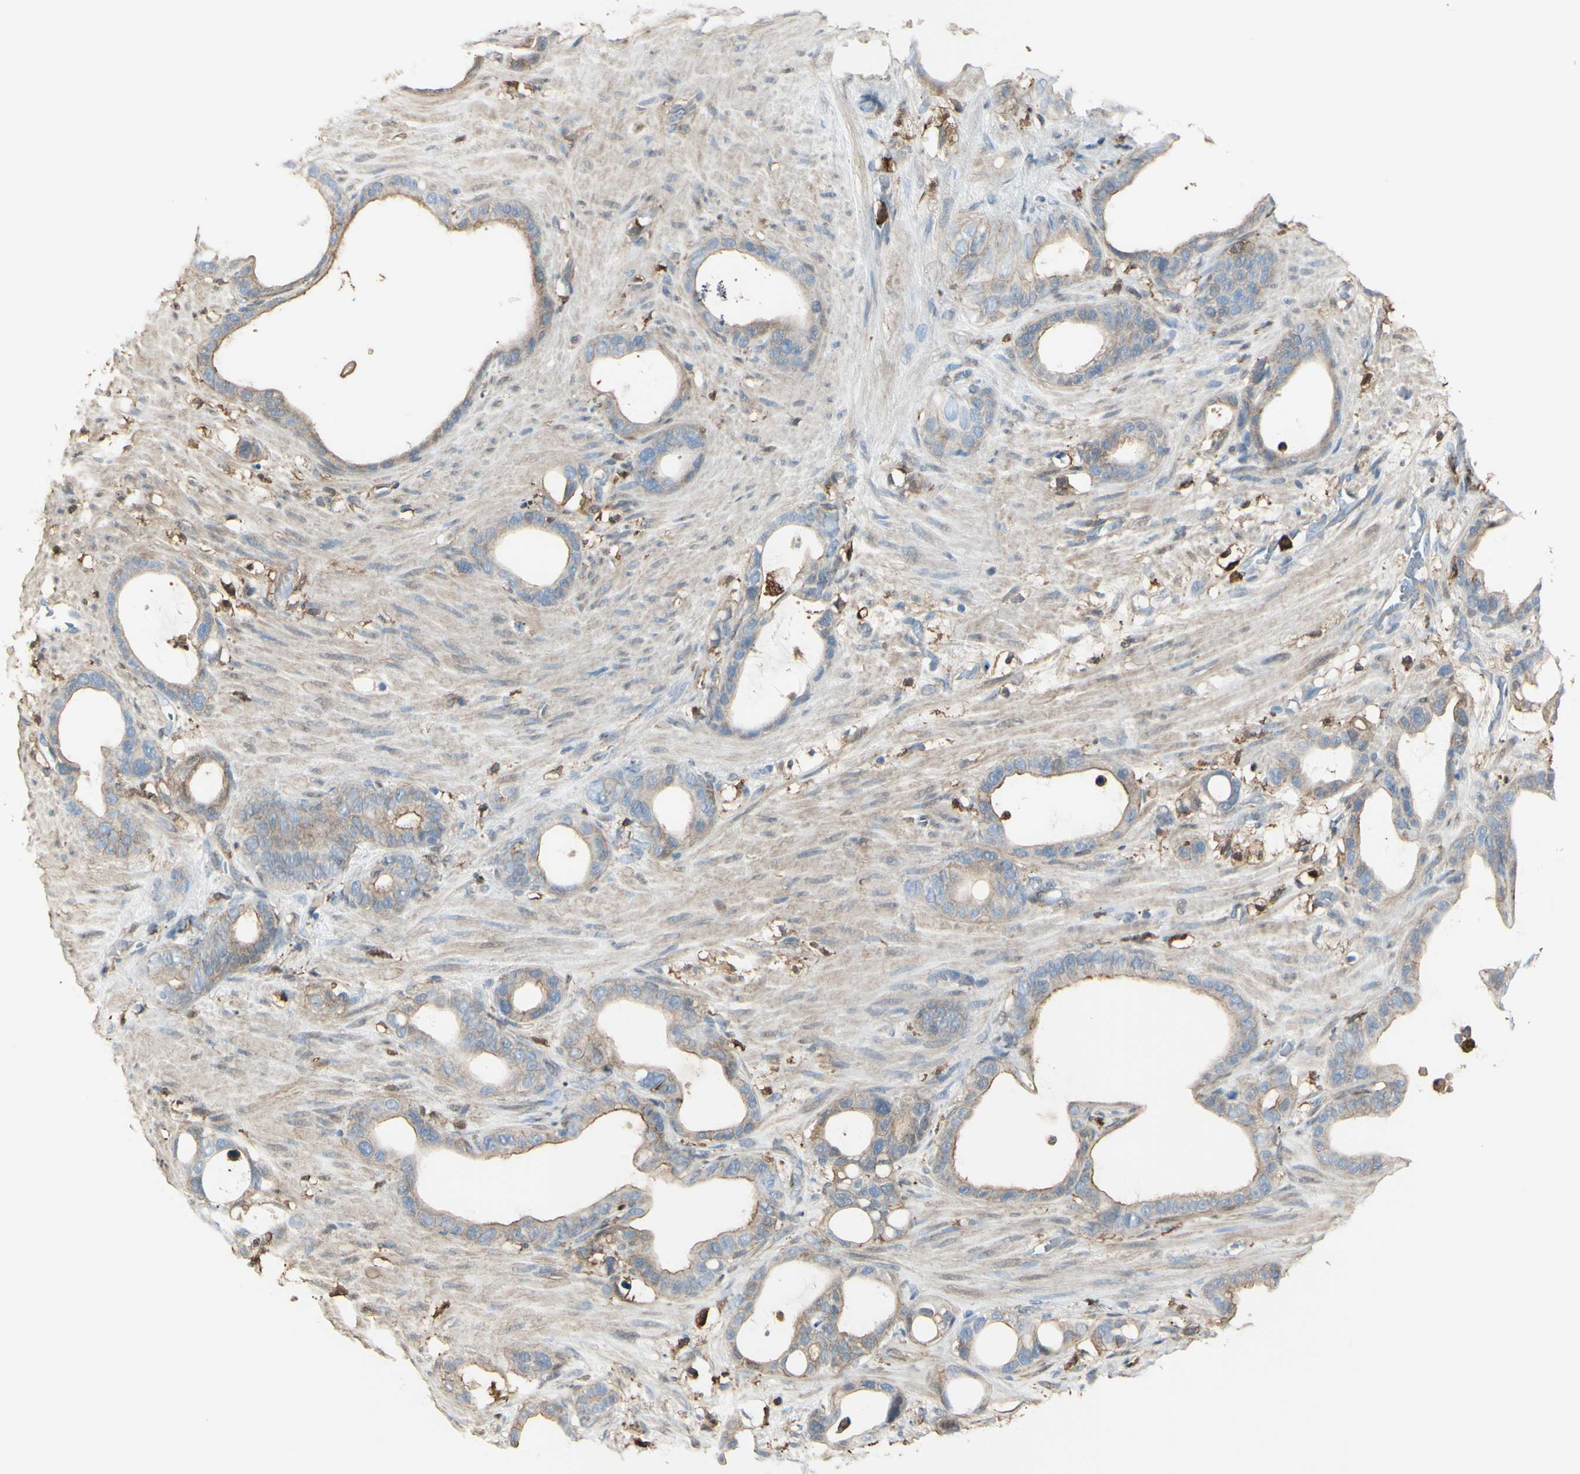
{"staining": {"intensity": "weak", "quantity": ">75%", "location": "cytoplasmic/membranous"}, "tissue": "stomach cancer", "cell_type": "Tumor cells", "image_type": "cancer", "snomed": [{"axis": "morphology", "description": "Adenocarcinoma, NOS"}, {"axis": "topography", "description": "Stomach"}], "caption": "Stomach adenocarcinoma was stained to show a protein in brown. There is low levels of weak cytoplasmic/membranous staining in approximately >75% of tumor cells.", "gene": "GSN", "patient": {"sex": "female", "age": 75}}